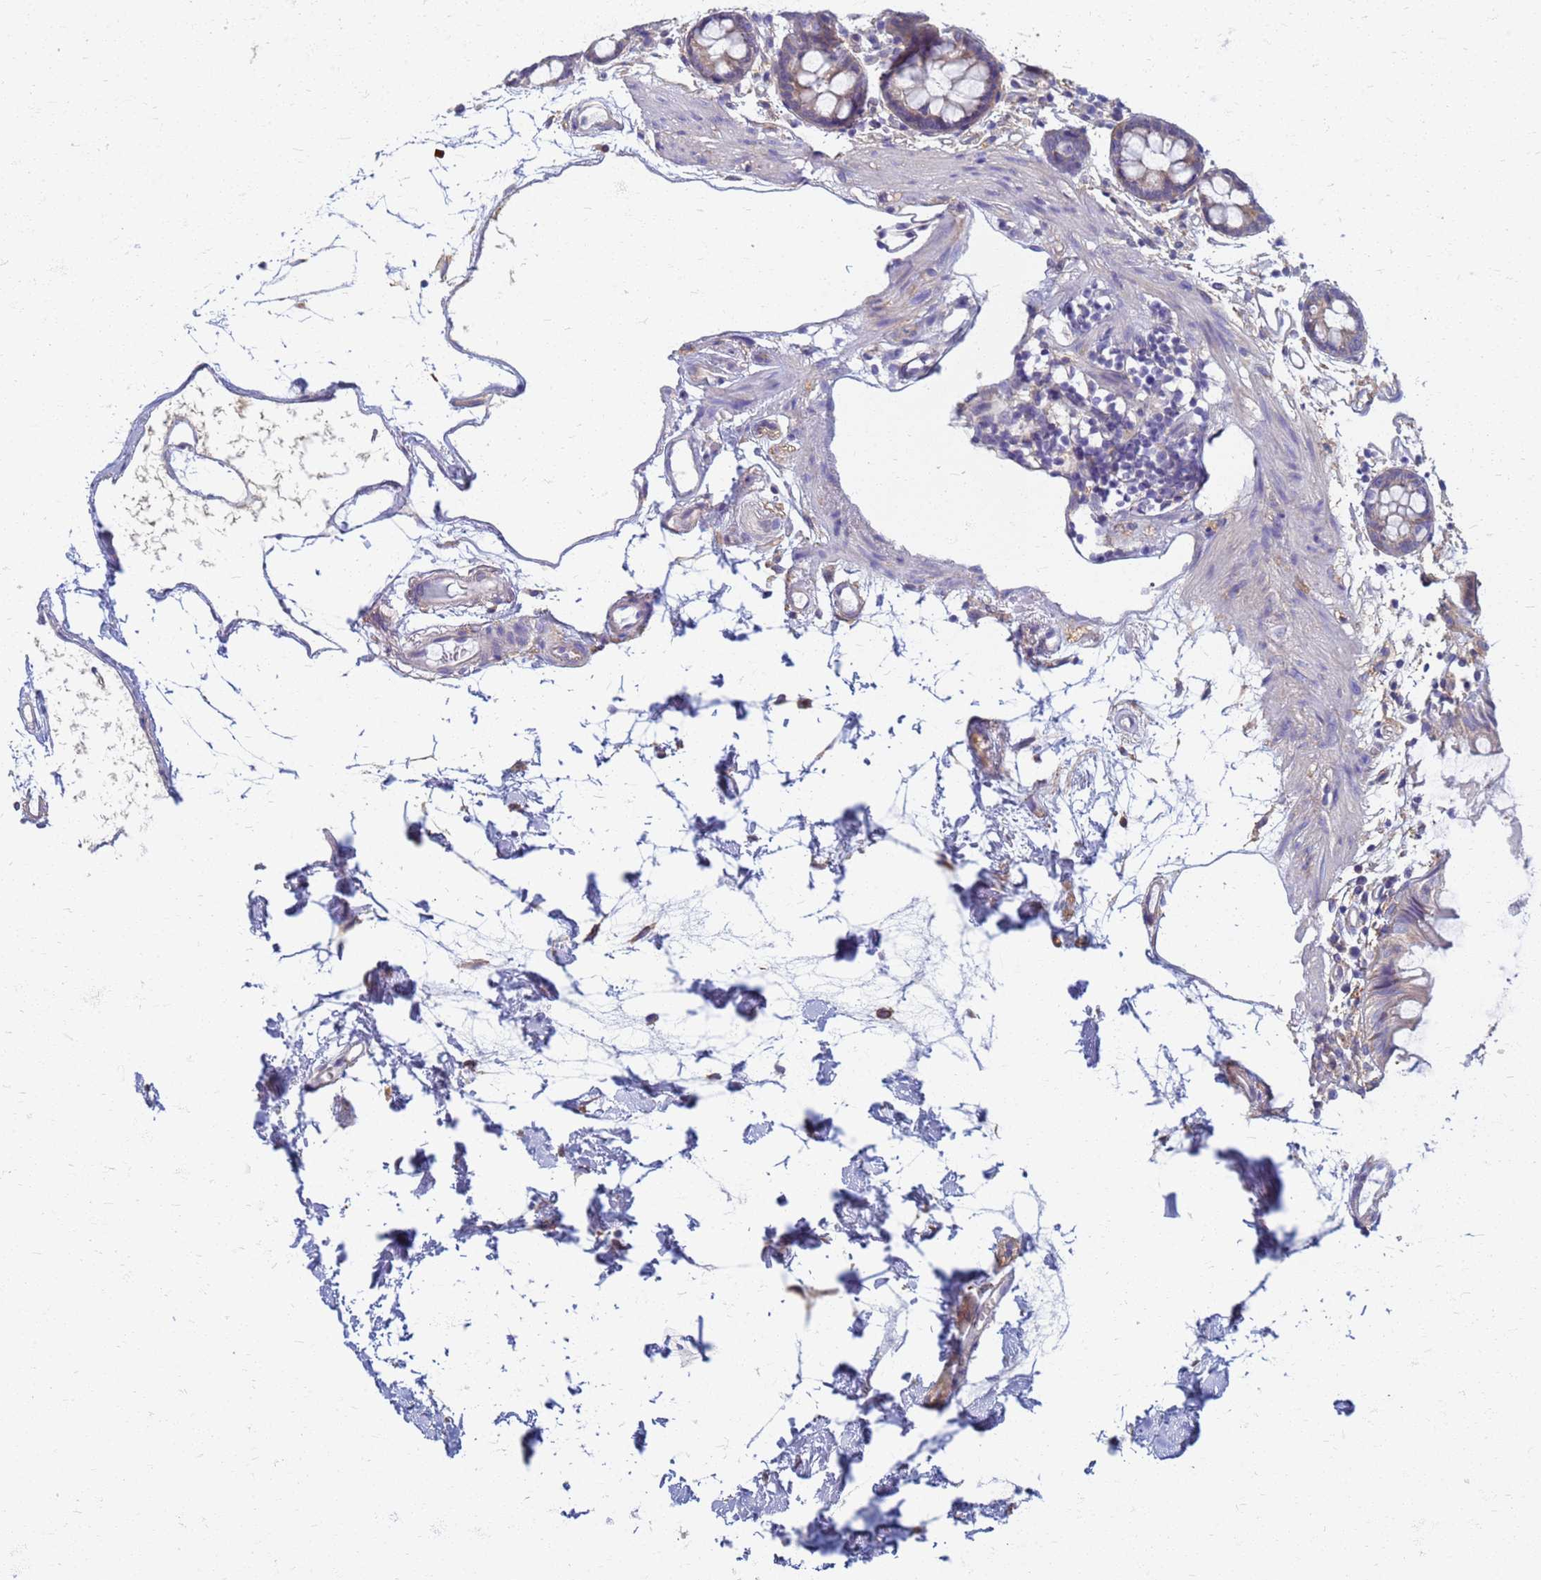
{"staining": {"intensity": "weak", "quantity": "25%-75%", "location": "cytoplasmic/membranous"}, "tissue": "colon", "cell_type": "Endothelial cells", "image_type": "normal", "snomed": [{"axis": "morphology", "description": "Normal tissue, NOS"}, {"axis": "topography", "description": "Colon"}], "caption": "DAB (3,3'-diaminobenzidine) immunohistochemical staining of normal human colon shows weak cytoplasmic/membranous protein expression in about 25%-75% of endothelial cells.", "gene": "EEA1", "patient": {"sex": "female", "age": 84}}